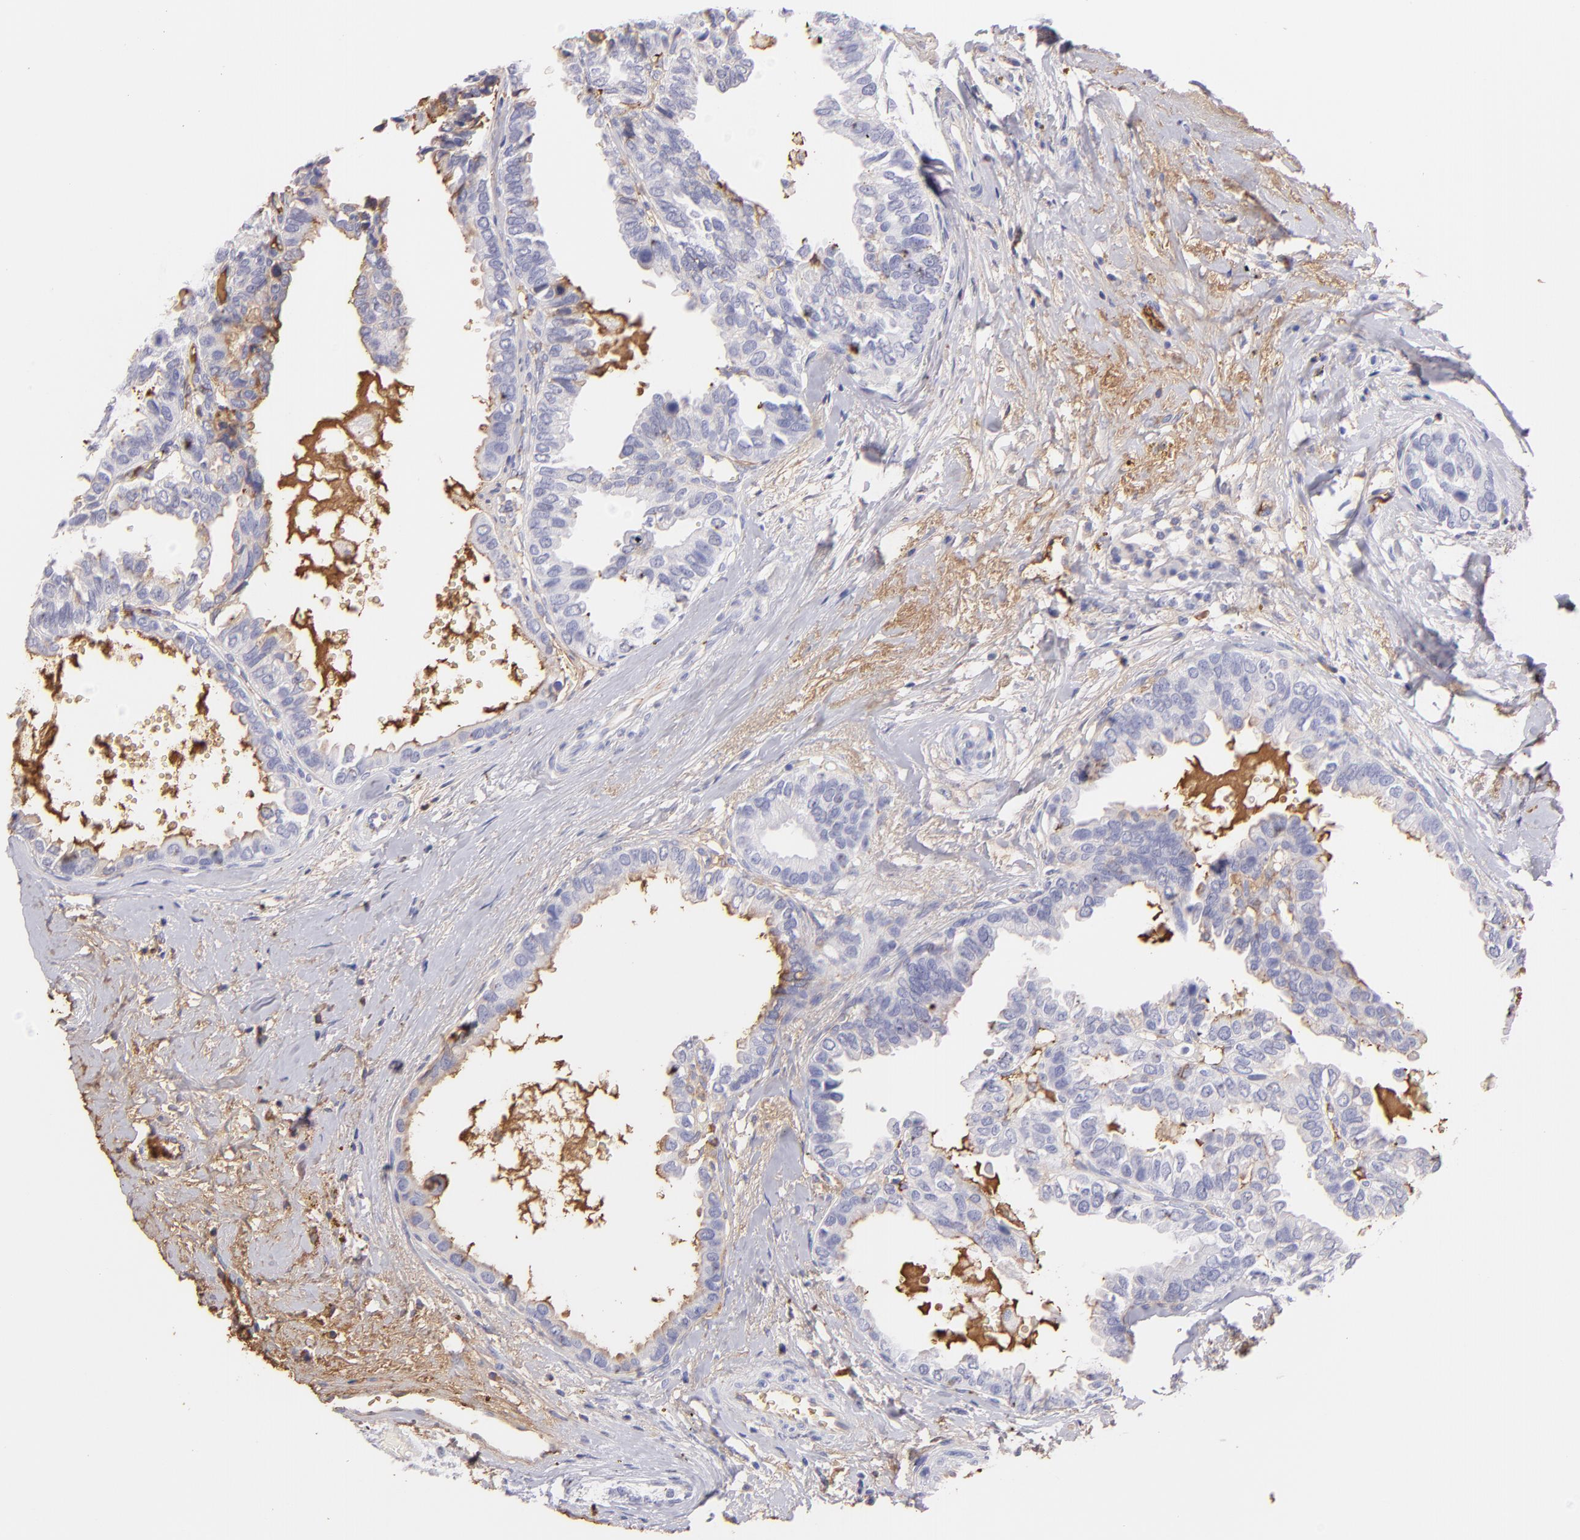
{"staining": {"intensity": "negative", "quantity": "none", "location": "none"}, "tissue": "breast cancer", "cell_type": "Tumor cells", "image_type": "cancer", "snomed": [{"axis": "morphology", "description": "Duct carcinoma"}, {"axis": "topography", "description": "Breast"}], "caption": "Invasive ductal carcinoma (breast) stained for a protein using immunohistochemistry displays no staining tumor cells.", "gene": "FGB", "patient": {"sex": "female", "age": 69}}